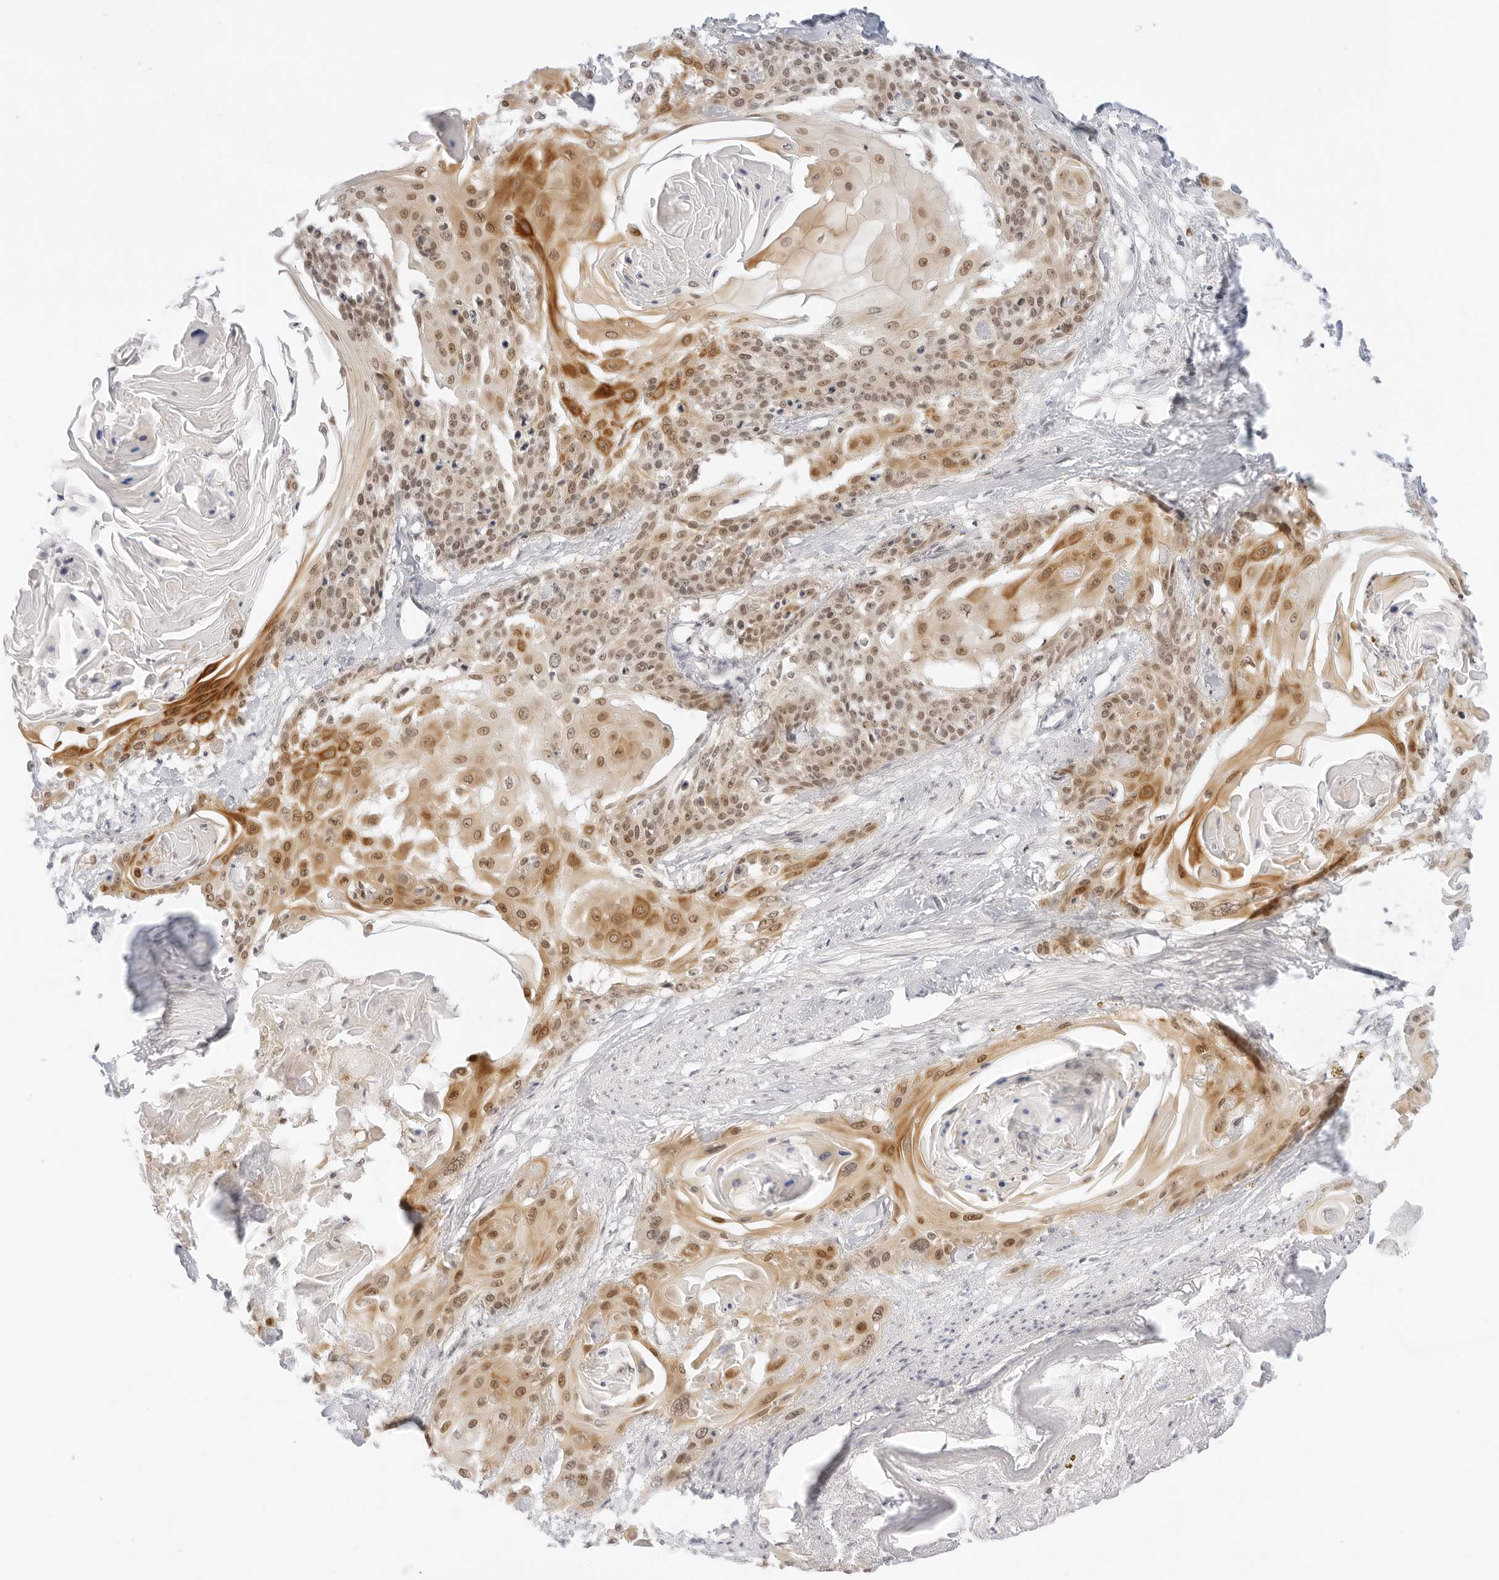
{"staining": {"intensity": "moderate", "quantity": ">75%", "location": "cytoplasmic/membranous,nuclear"}, "tissue": "cervical cancer", "cell_type": "Tumor cells", "image_type": "cancer", "snomed": [{"axis": "morphology", "description": "Squamous cell carcinoma, NOS"}, {"axis": "topography", "description": "Cervix"}], "caption": "An image of cervical cancer (squamous cell carcinoma) stained for a protein exhibits moderate cytoplasmic/membranous and nuclear brown staining in tumor cells. (IHC, brightfield microscopy, high magnification).", "gene": "POLR3C", "patient": {"sex": "female", "age": 57}}